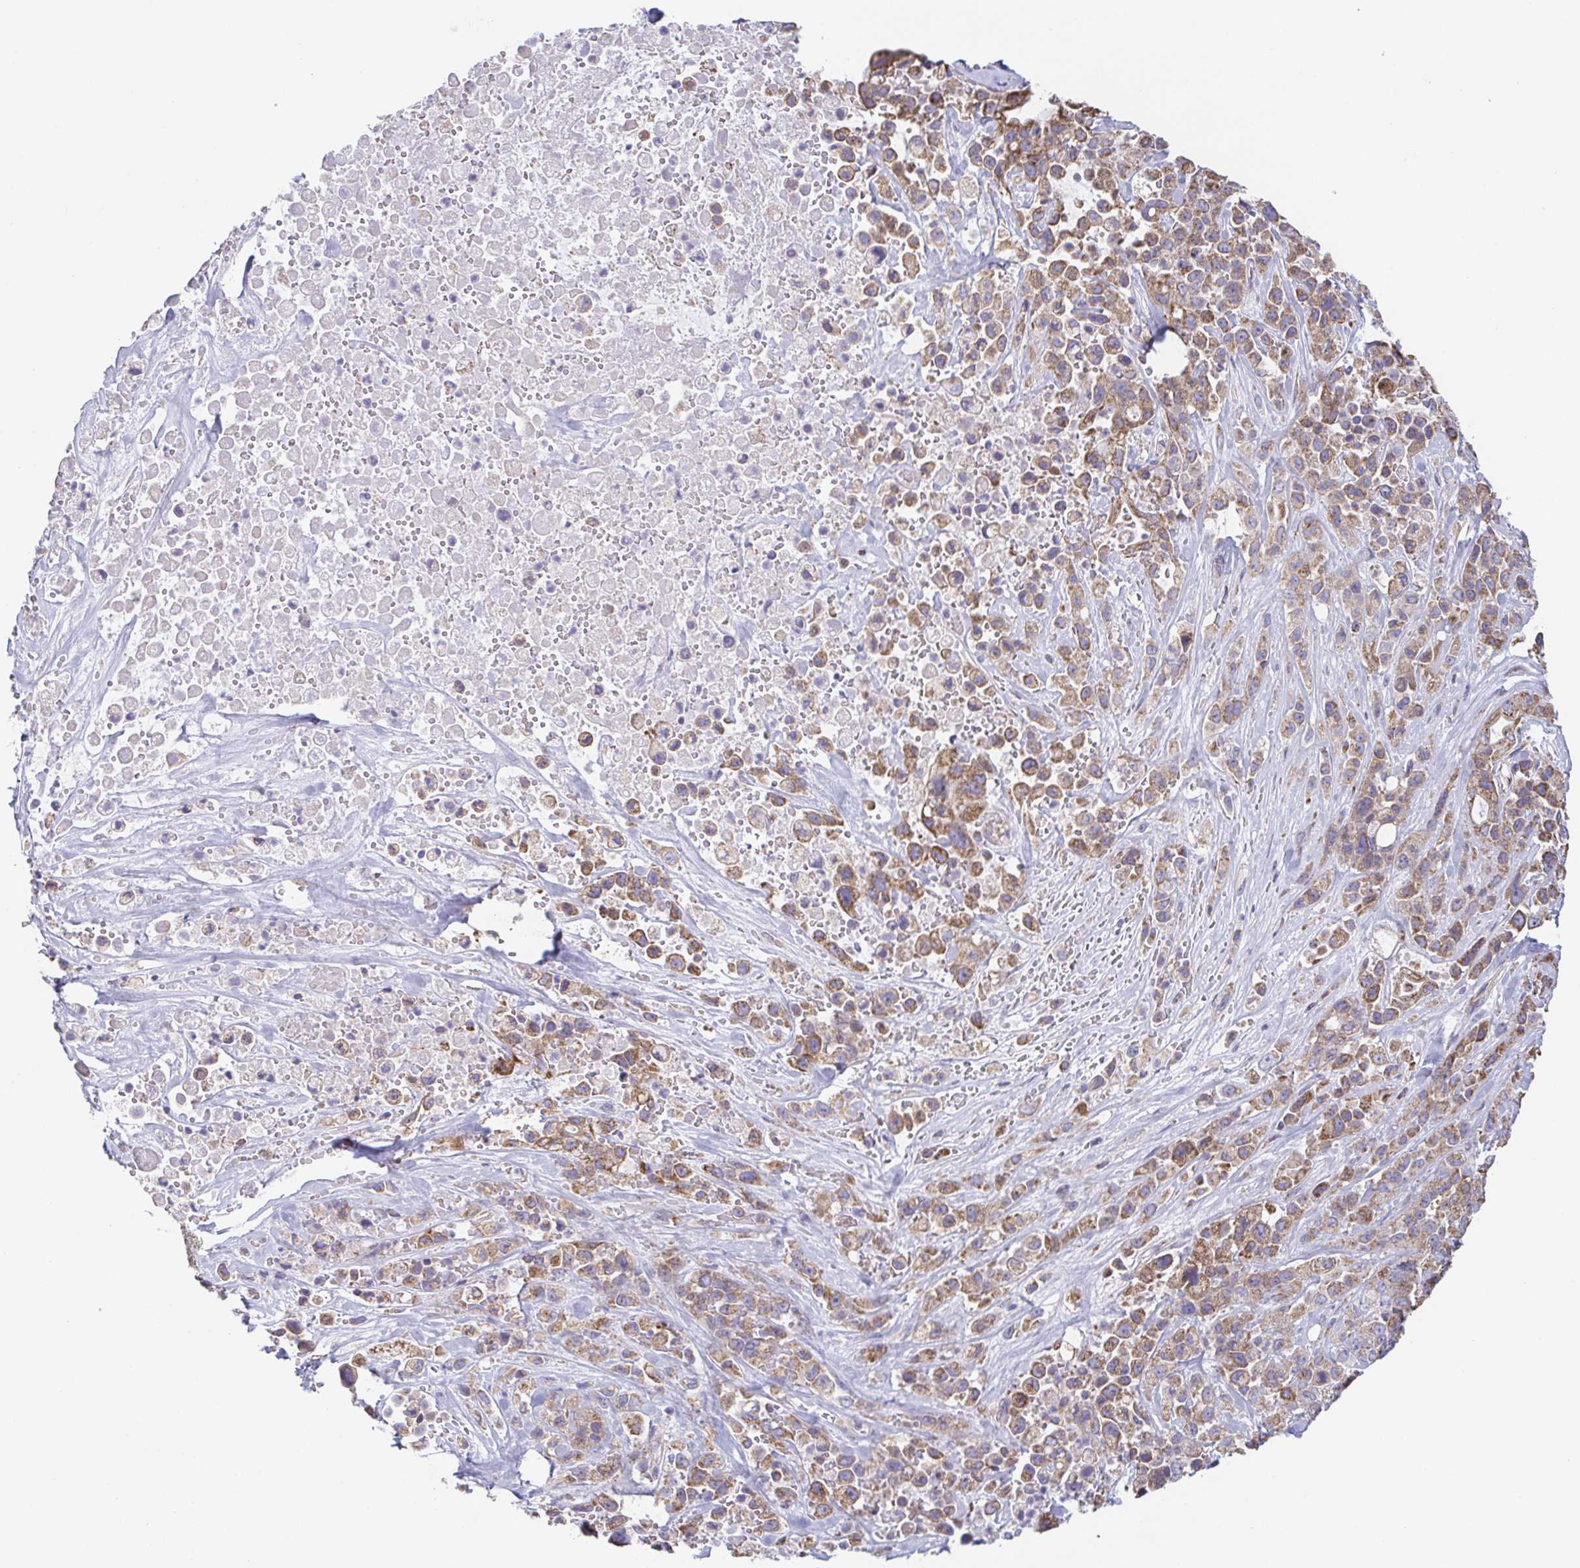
{"staining": {"intensity": "moderate", "quantity": ">75%", "location": "cytoplasmic/membranous"}, "tissue": "pancreatic cancer", "cell_type": "Tumor cells", "image_type": "cancer", "snomed": [{"axis": "morphology", "description": "Adenocarcinoma, NOS"}, {"axis": "topography", "description": "Pancreas"}], "caption": "Pancreatic cancer stained with DAB (3,3'-diaminobenzidine) immunohistochemistry (IHC) exhibits medium levels of moderate cytoplasmic/membranous expression in approximately >75% of tumor cells.", "gene": "GINM1", "patient": {"sex": "male", "age": 44}}